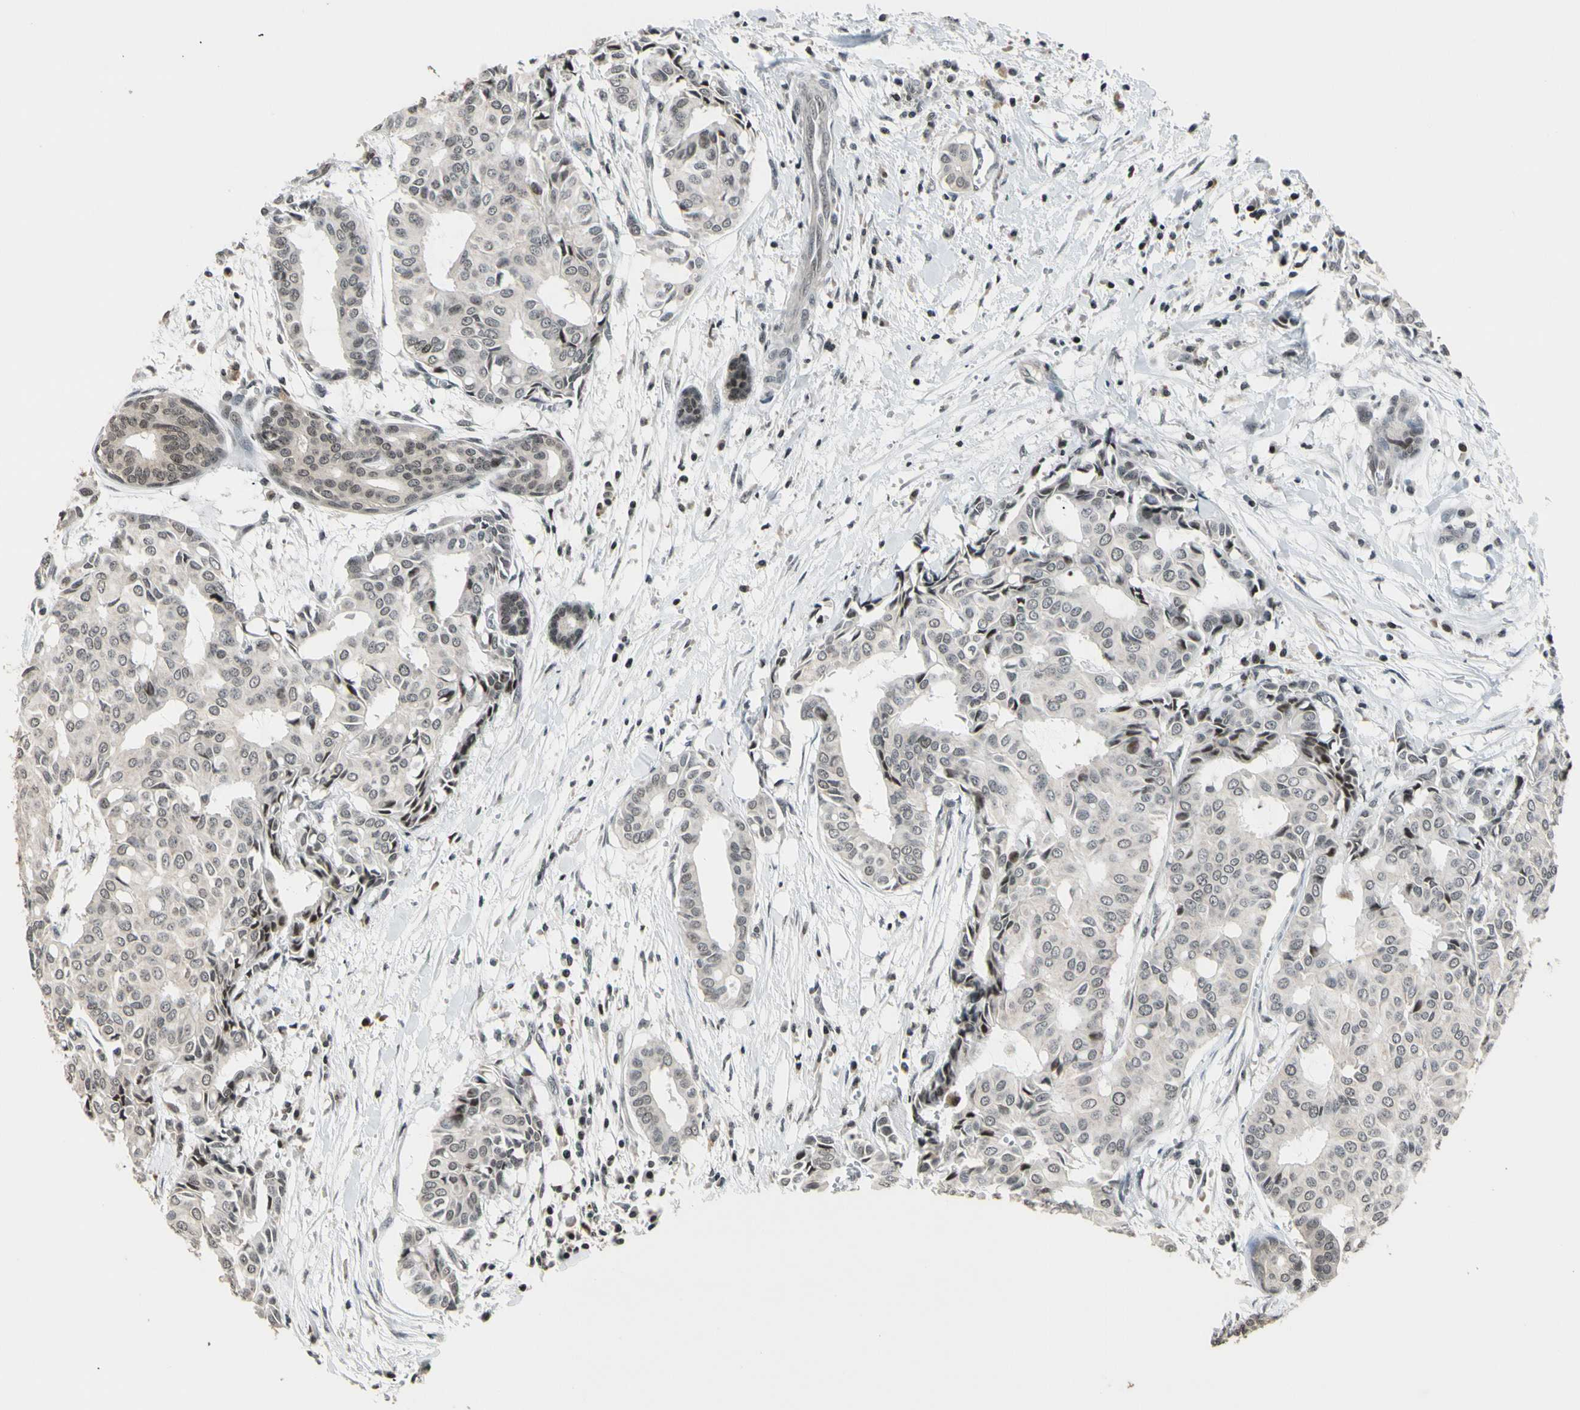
{"staining": {"intensity": "weak", "quantity": "25%-75%", "location": "cytoplasmic/membranous,nuclear"}, "tissue": "head and neck cancer", "cell_type": "Tumor cells", "image_type": "cancer", "snomed": [{"axis": "morphology", "description": "Adenocarcinoma, NOS"}, {"axis": "topography", "description": "Salivary gland"}, {"axis": "topography", "description": "Head-Neck"}], "caption": "DAB immunohistochemical staining of head and neck adenocarcinoma reveals weak cytoplasmic/membranous and nuclear protein positivity in about 25%-75% of tumor cells. The staining is performed using DAB (3,3'-diaminobenzidine) brown chromogen to label protein expression. The nuclei are counter-stained blue using hematoxylin.", "gene": "TSHZ3", "patient": {"sex": "female", "age": 59}}